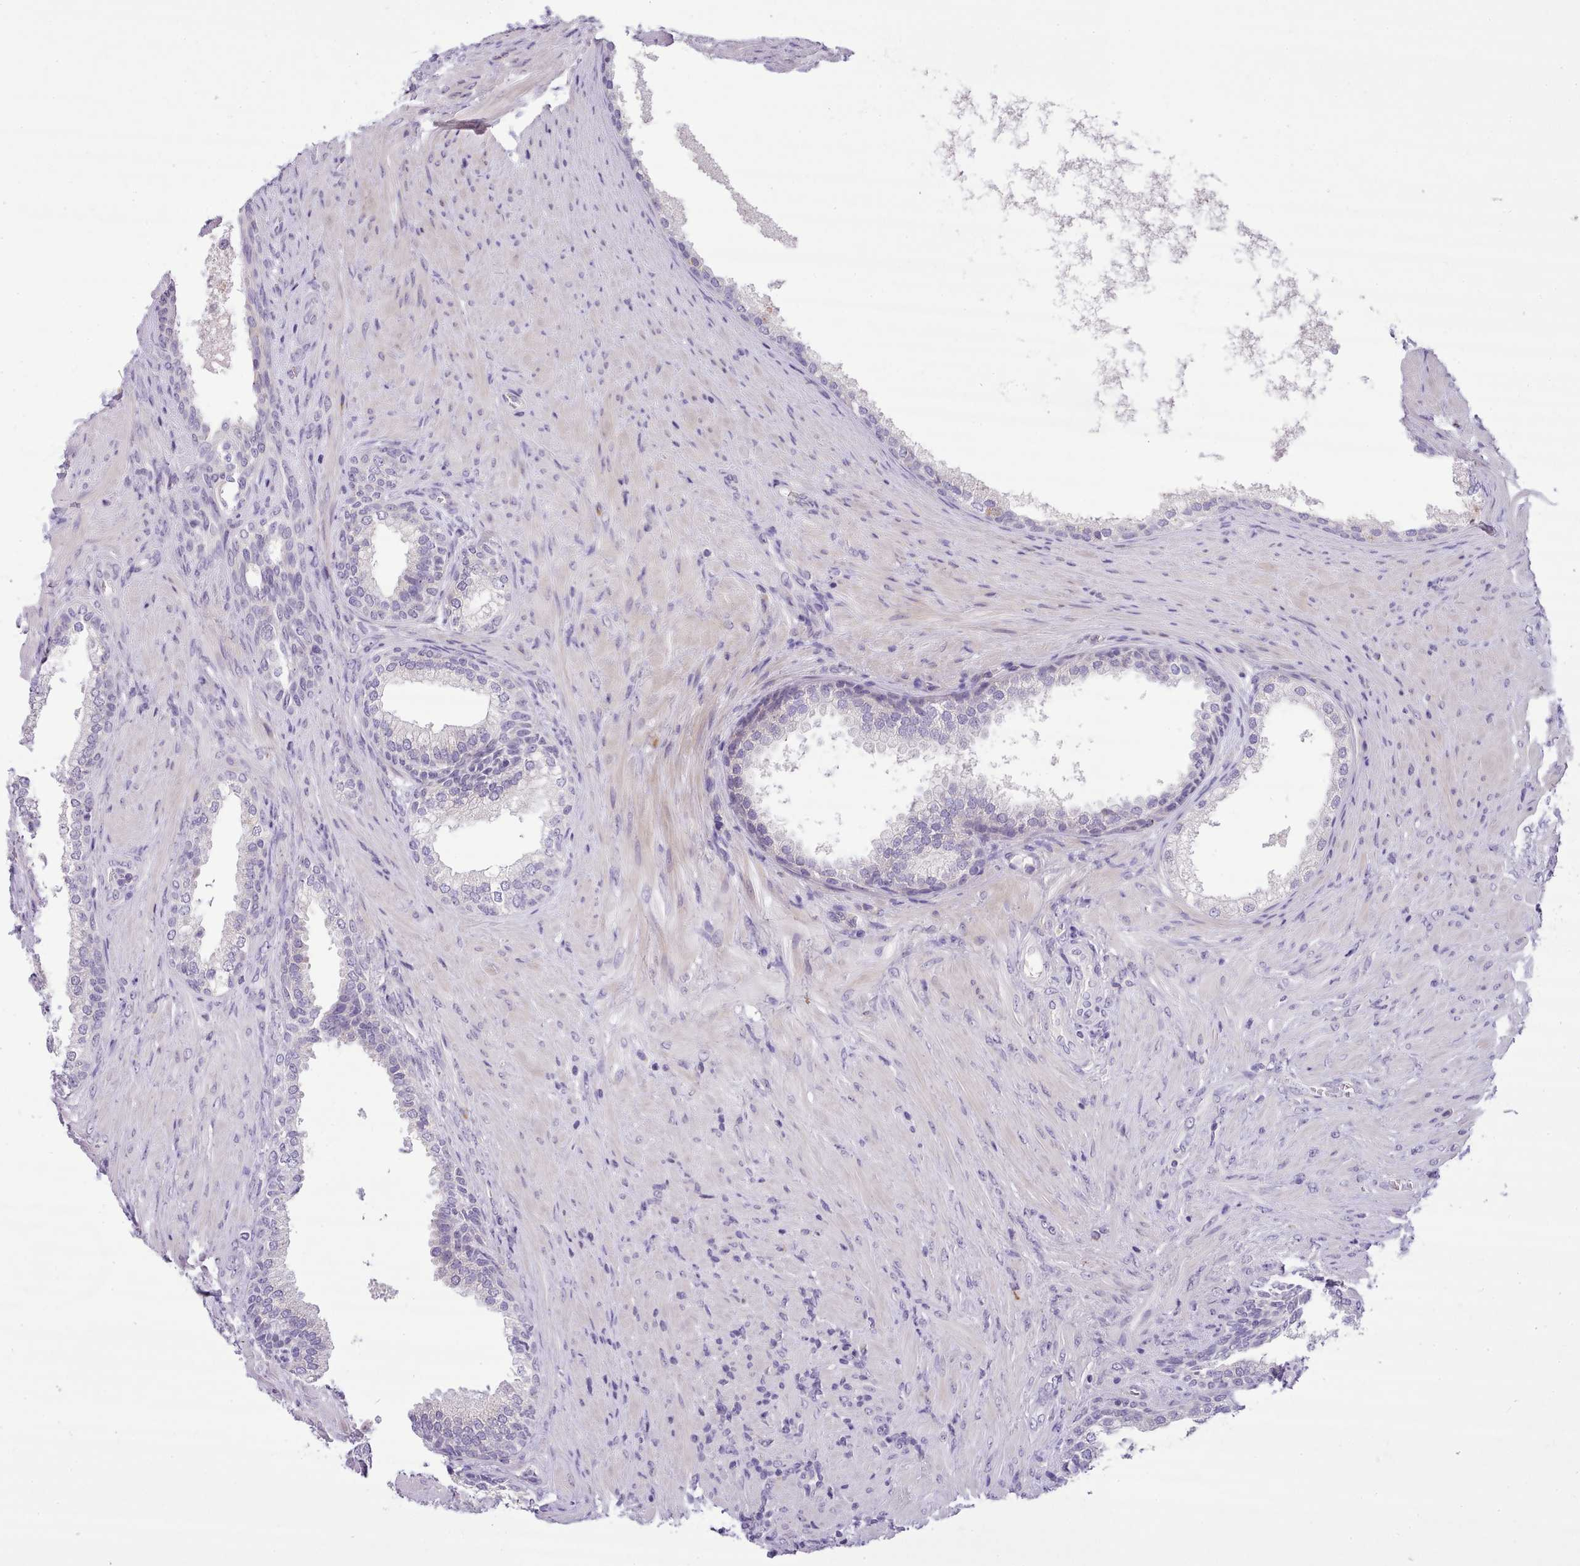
{"staining": {"intensity": "negative", "quantity": "none", "location": "none"}, "tissue": "prostate", "cell_type": "Glandular cells", "image_type": "normal", "snomed": [{"axis": "morphology", "description": "Normal tissue, NOS"}, {"axis": "topography", "description": "Prostate"}], "caption": "Protein analysis of unremarkable prostate displays no significant staining in glandular cells. (Stains: DAB immunohistochemistry with hematoxylin counter stain, Microscopy: brightfield microscopy at high magnification).", "gene": "FAM83E", "patient": {"sex": "male", "age": 76}}